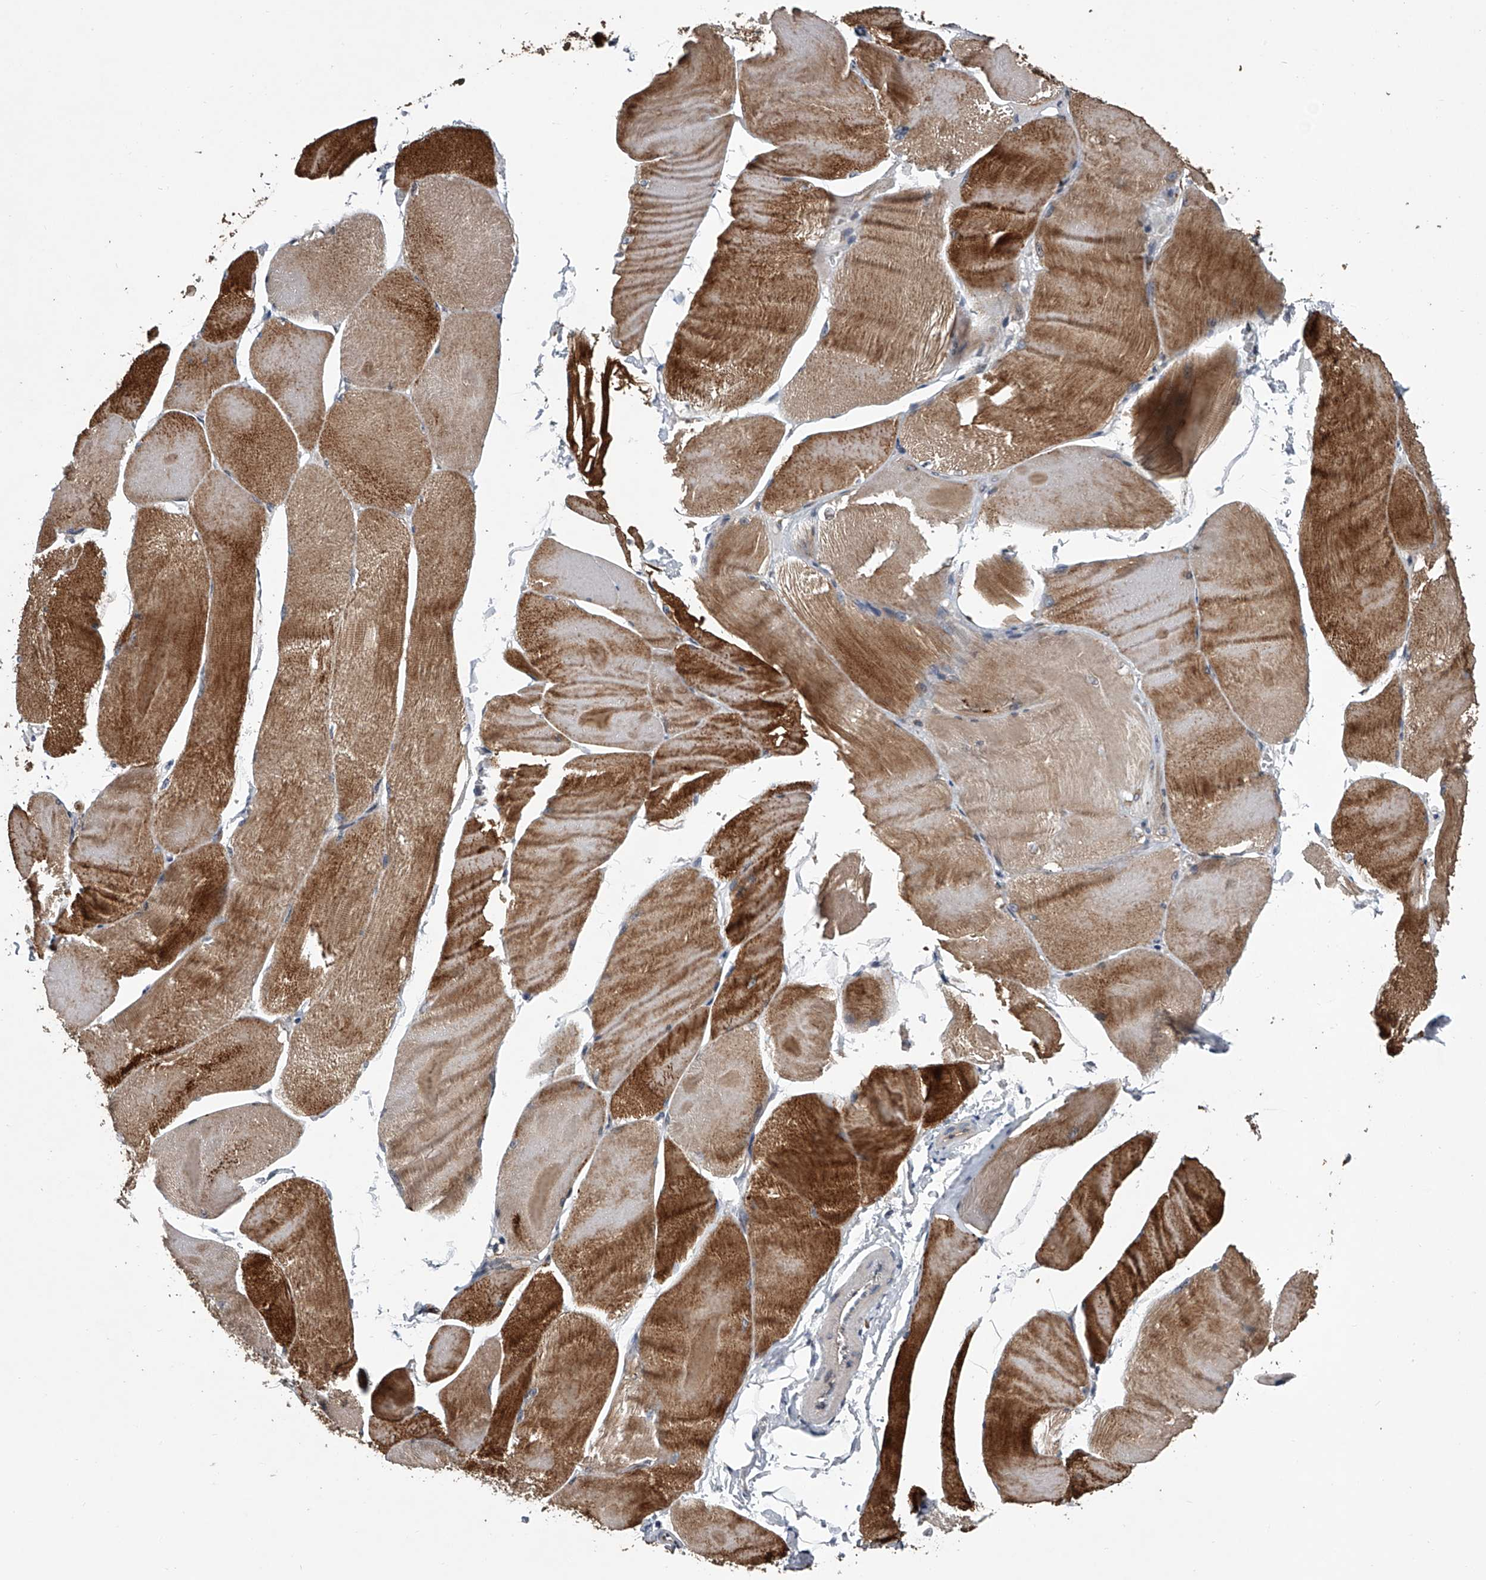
{"staining": {"intensity": "strong", "quantity": ">75%", "location": "cytoplasmic/membranous"}, "tissue": "skeletal muscle", "cell_type": "Myocytes", "image_type": "normal", "snomed": [{"axis": "morphology", "description": "Normal tissue, NOS"}, {"axis": "morphology", "description": "Basal cell carcinoma"}, {"axis": "topography", "description": "Skeletal muscle"}], "caption": "An IHC photomicrograph of normal tissue is shown. Protein staining in brown labels strong cytoplasmic/membranous positivity in skeletal muscle within myocytes.", "gene": "TRIM8", "patient": {"sex": "female", "age": 64}}